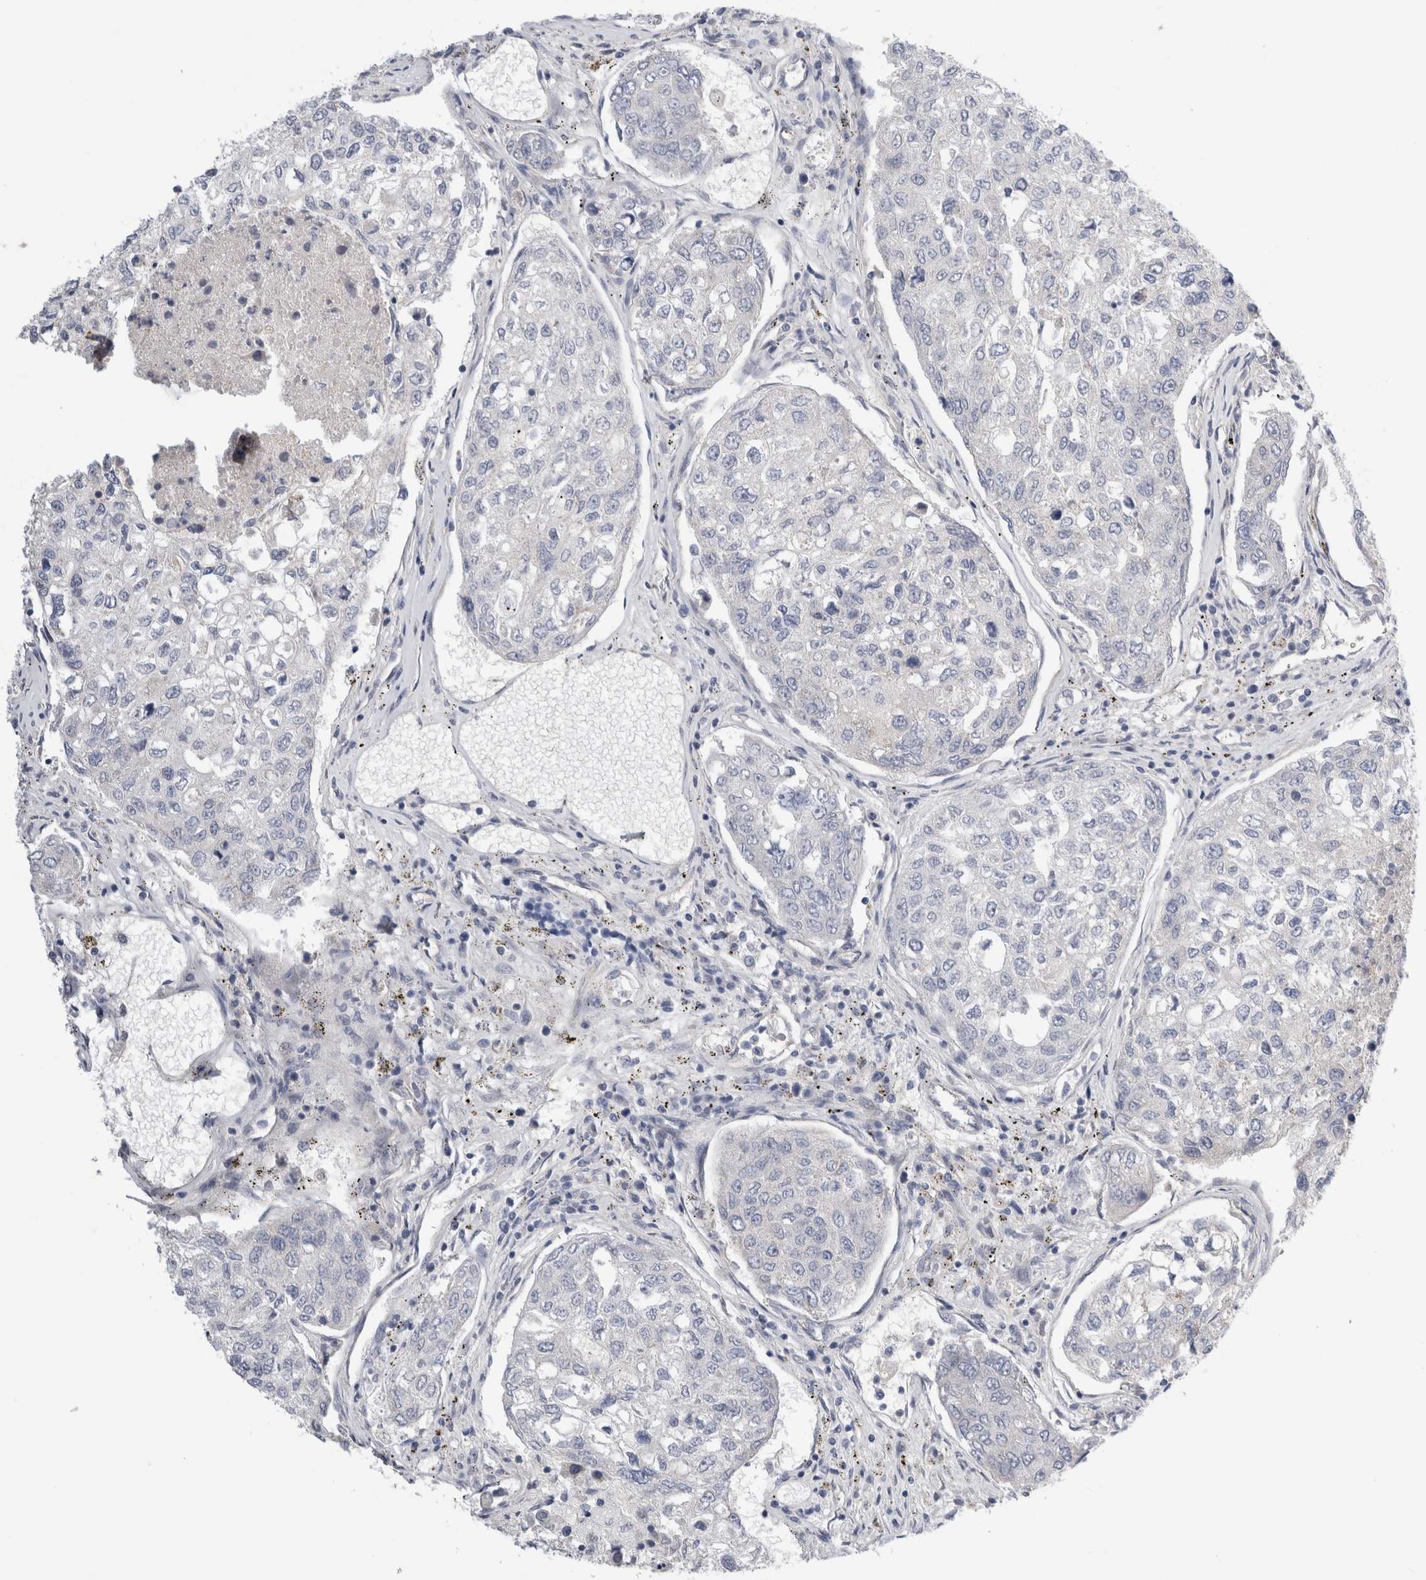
{"staining": {"intensity": "negative", "quantity": "none", "location": "none"}, "tissue": "urothelial cancer", "cell_type": "Tumor cells", "image_type": "cancer", "snomed": [{"axis": "morphology", "description": "Urothelial carcinoma, High grade"}, {"axis": "topography", "description": "Lymph node"}, {"axis": "topography", "description": "Urinary bladder"}], "caption": "Micrograph shows no significant protein positivity in tumor cells of high-grade urothelial carcinoma.", "gene": "TAFA5", "patient": {"sex": "male", "age": 51}}